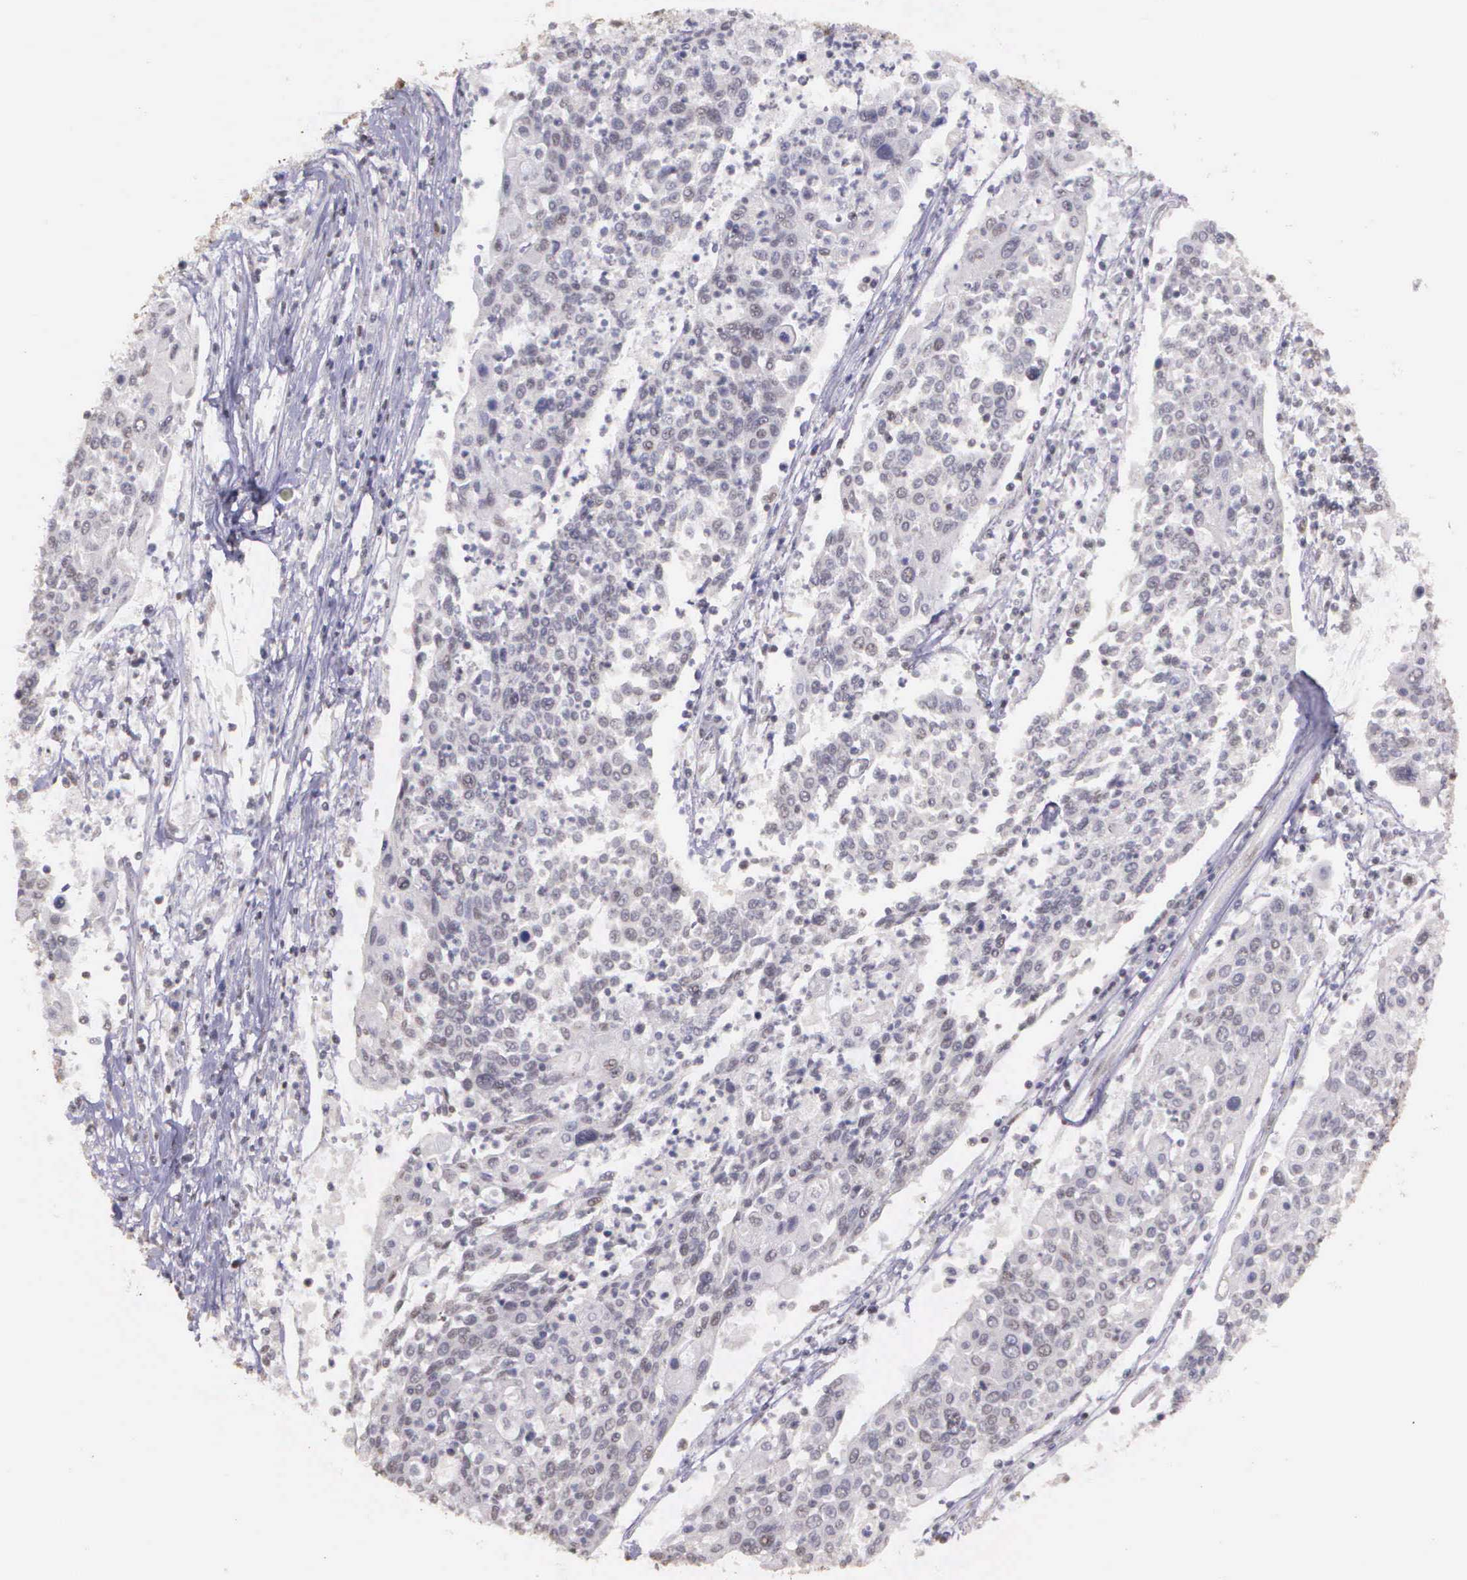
{"staining": {"intensity": "negative", "quantity": "none", "location": "none"}, "tissue": "cervical cancer", "cell_type": "Tumor cells", "image_type": "cancer", "snomed": [{"axis": "morphology", "description": "Squamous cell carcinoma, NOS"}, {"axis": "topography", "description": "Cervix"}], "caption": "Image shows no significant protein expression in tumor cells of cervical cancer.", "gene": "ARMCX5", "patient": {"sex": "female", "age": 40}}